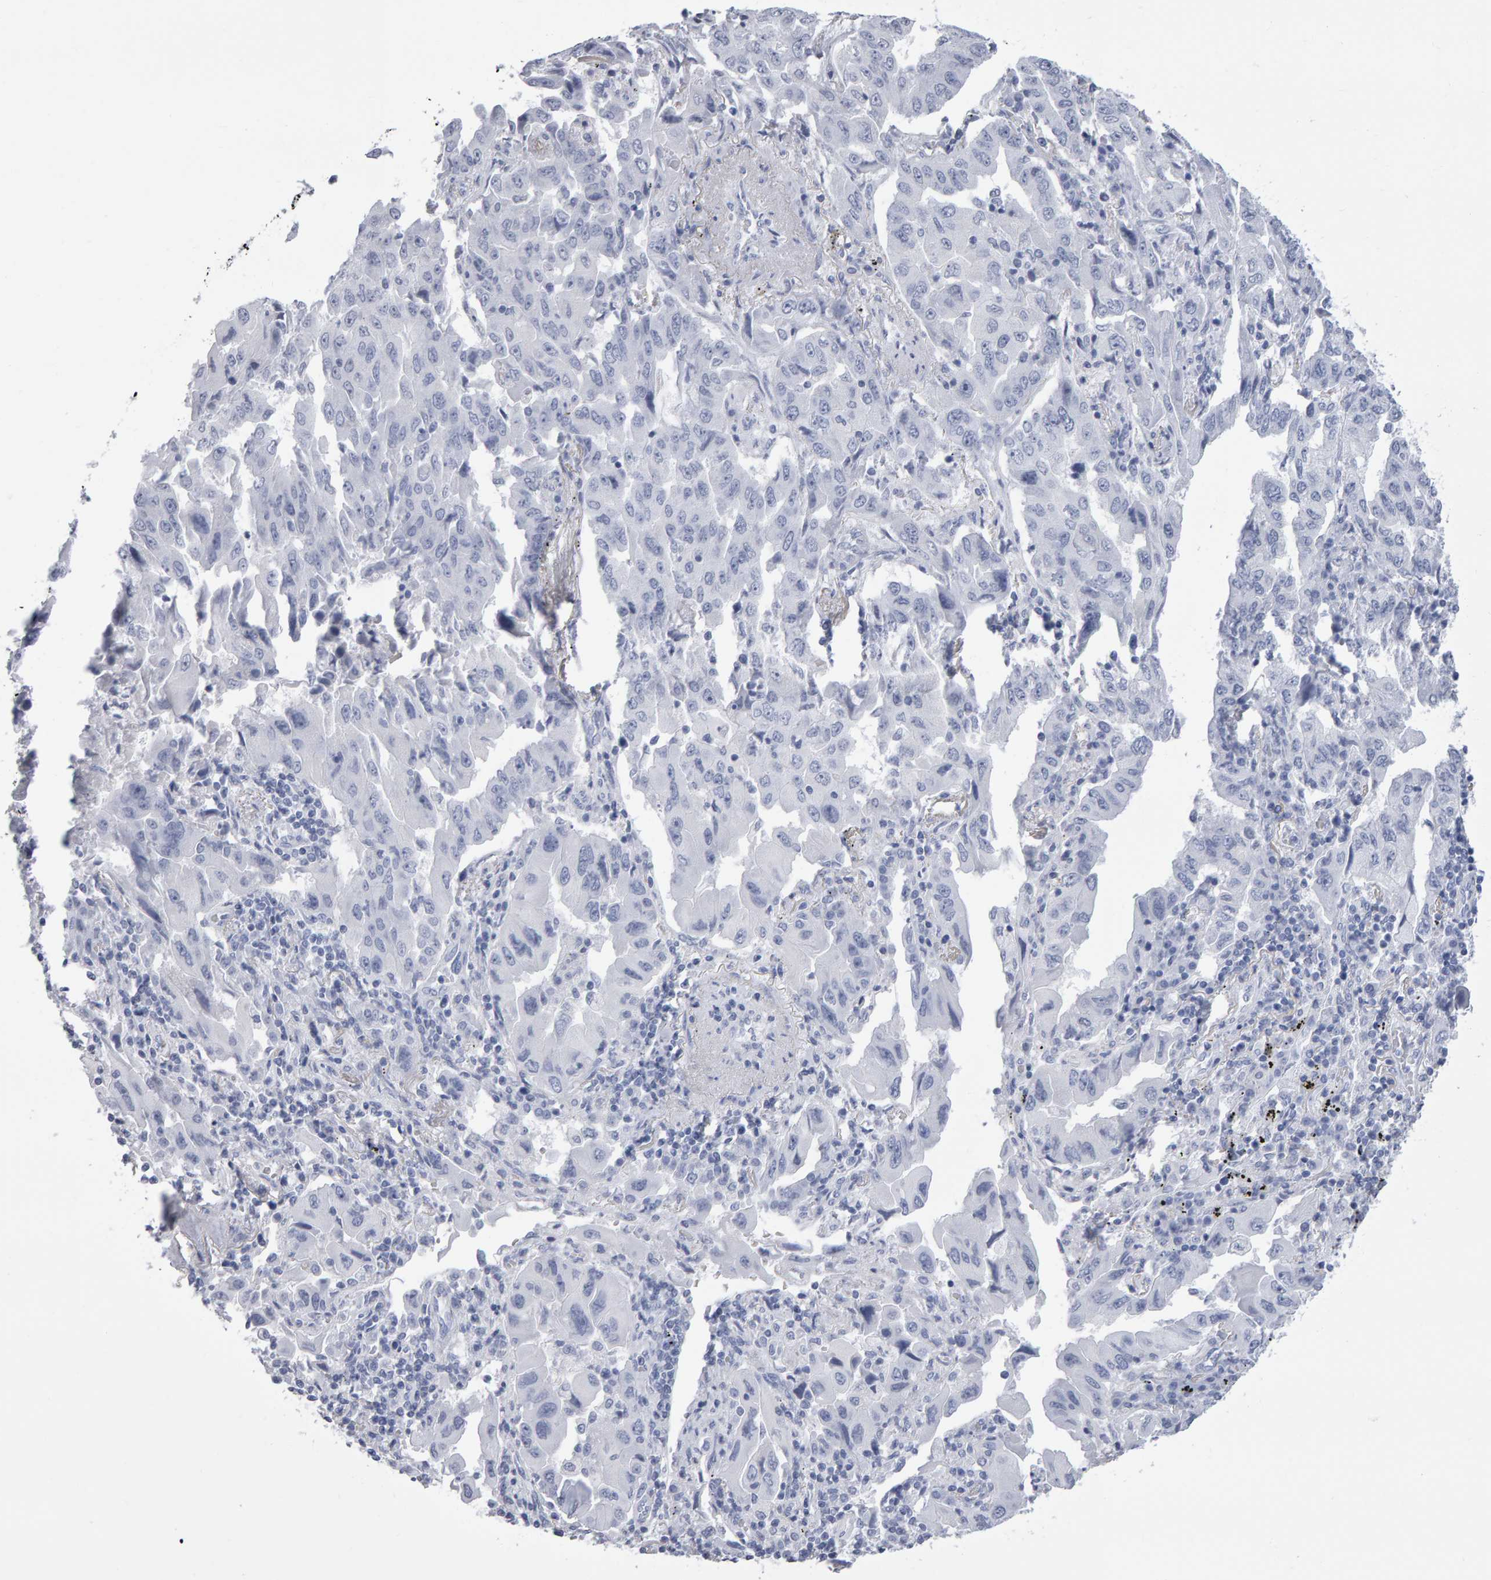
{"staining": {"intensity": "negative", "quantity": "none", "location": "none"}, "tissue": "lung cancer", "cell_type": "Tumor cells", "image_type": "cancer", "snomed": [{"axis": "morphology", "description": "Adenocarcinoma, NOS"}, {"axis": "topography", "description": "Lung"}], "caption": "Tumor cells are negative for protein expression in human lung cancer (adenocarcinoma).", "gene": "NCDN", "patient": {"sex": "female", "age": 65}}